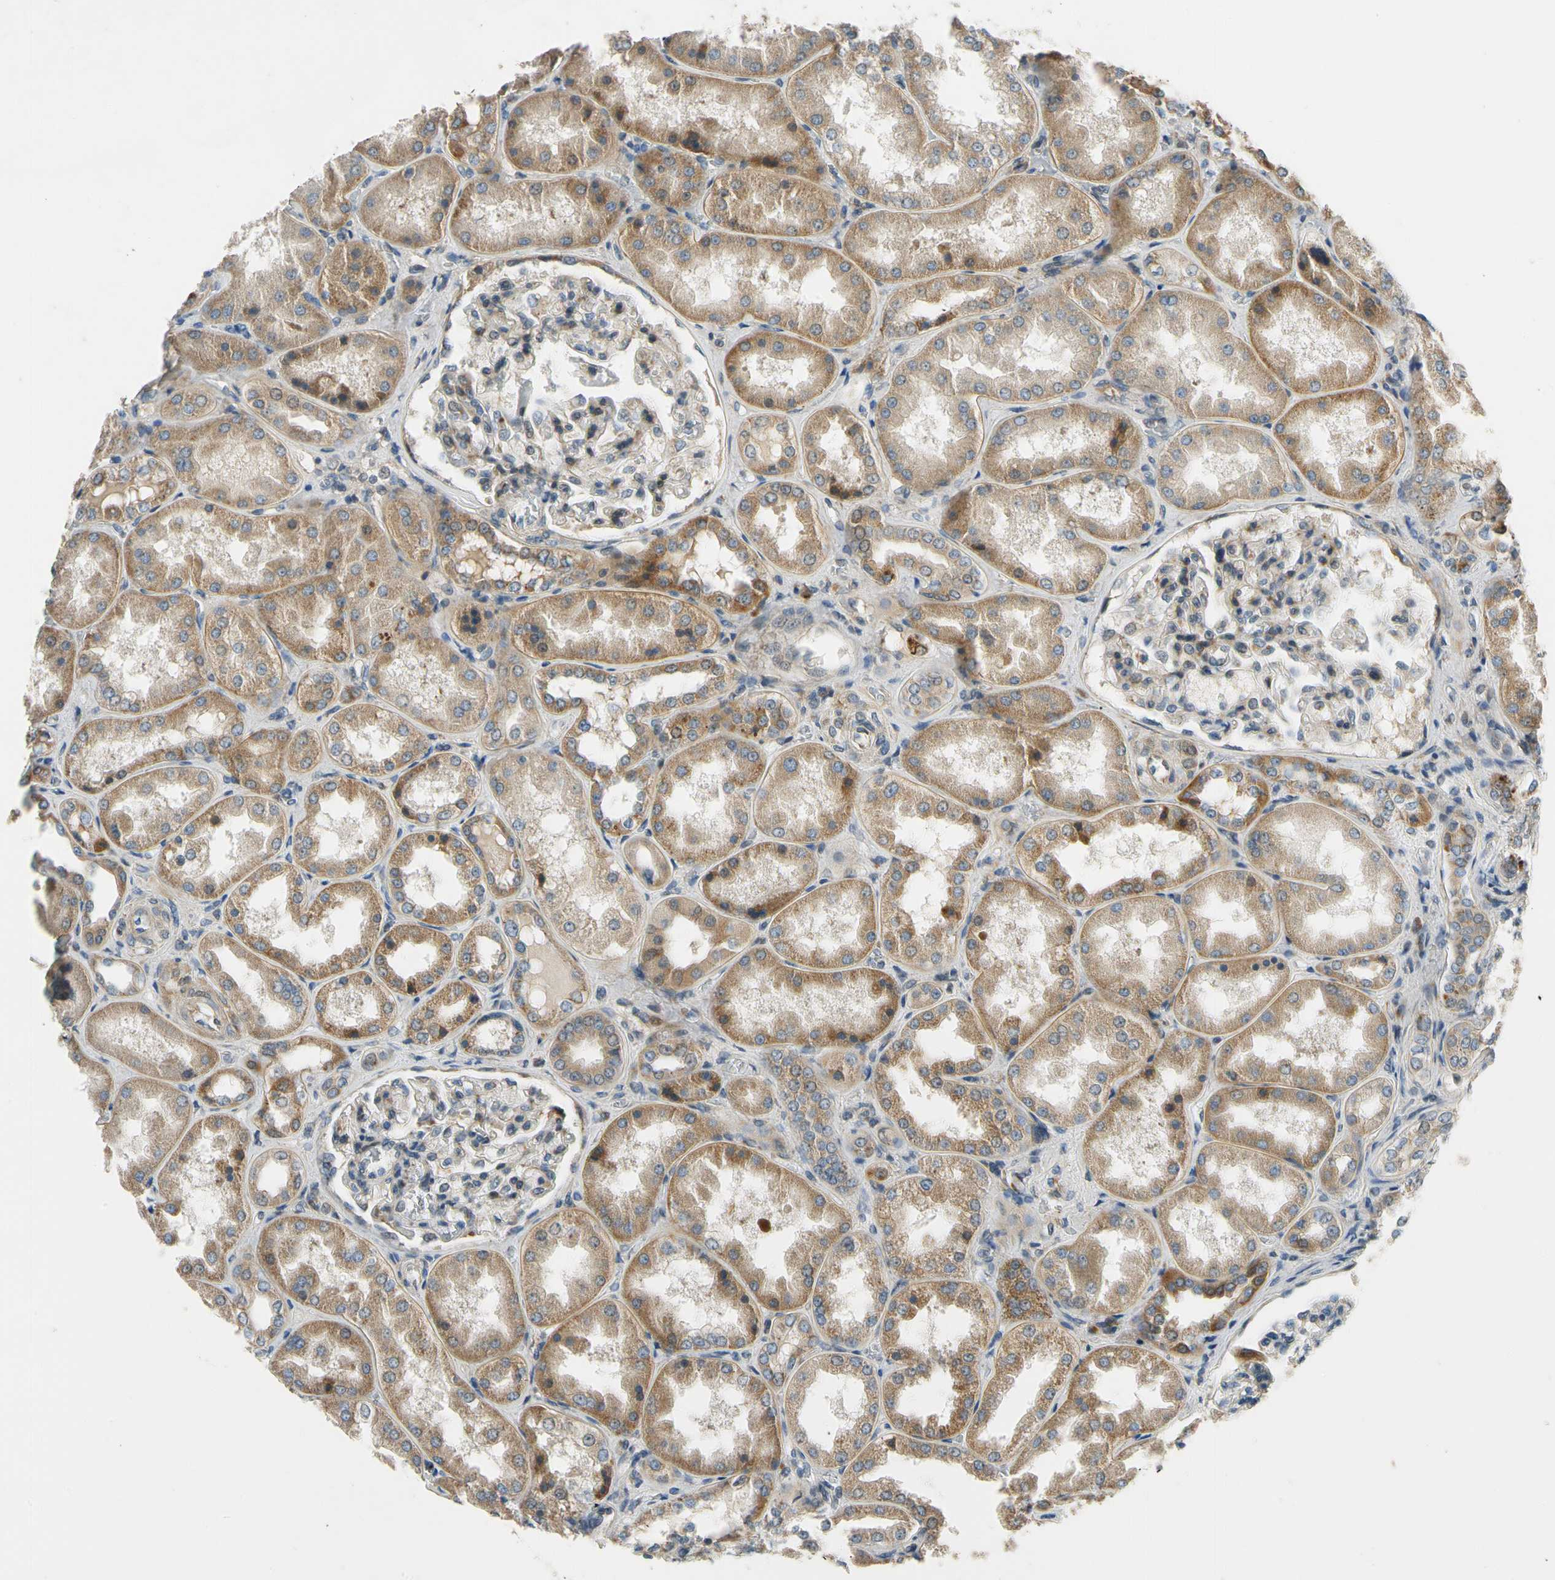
{"staining": {"intensity": "moderate", "quantity": ">75%", "location": "cytoplasmic/membranous"}, "tissue": "kidney", "cell_type": "Cells in glomeruli", "image_type": "normal", "snomed": [{"axis": "morphology", "description": "Normal tissue, NOS"}, {"axis": "topography", "description": "Kidney"}], "caption": "A photomicrograph of human kidney stained for a protein displays moderate cytoplasmic/membranous brown staining in cells in glomeruli.", "gene": "MST1R", "patient": {"sex": "female", "age": 56}}